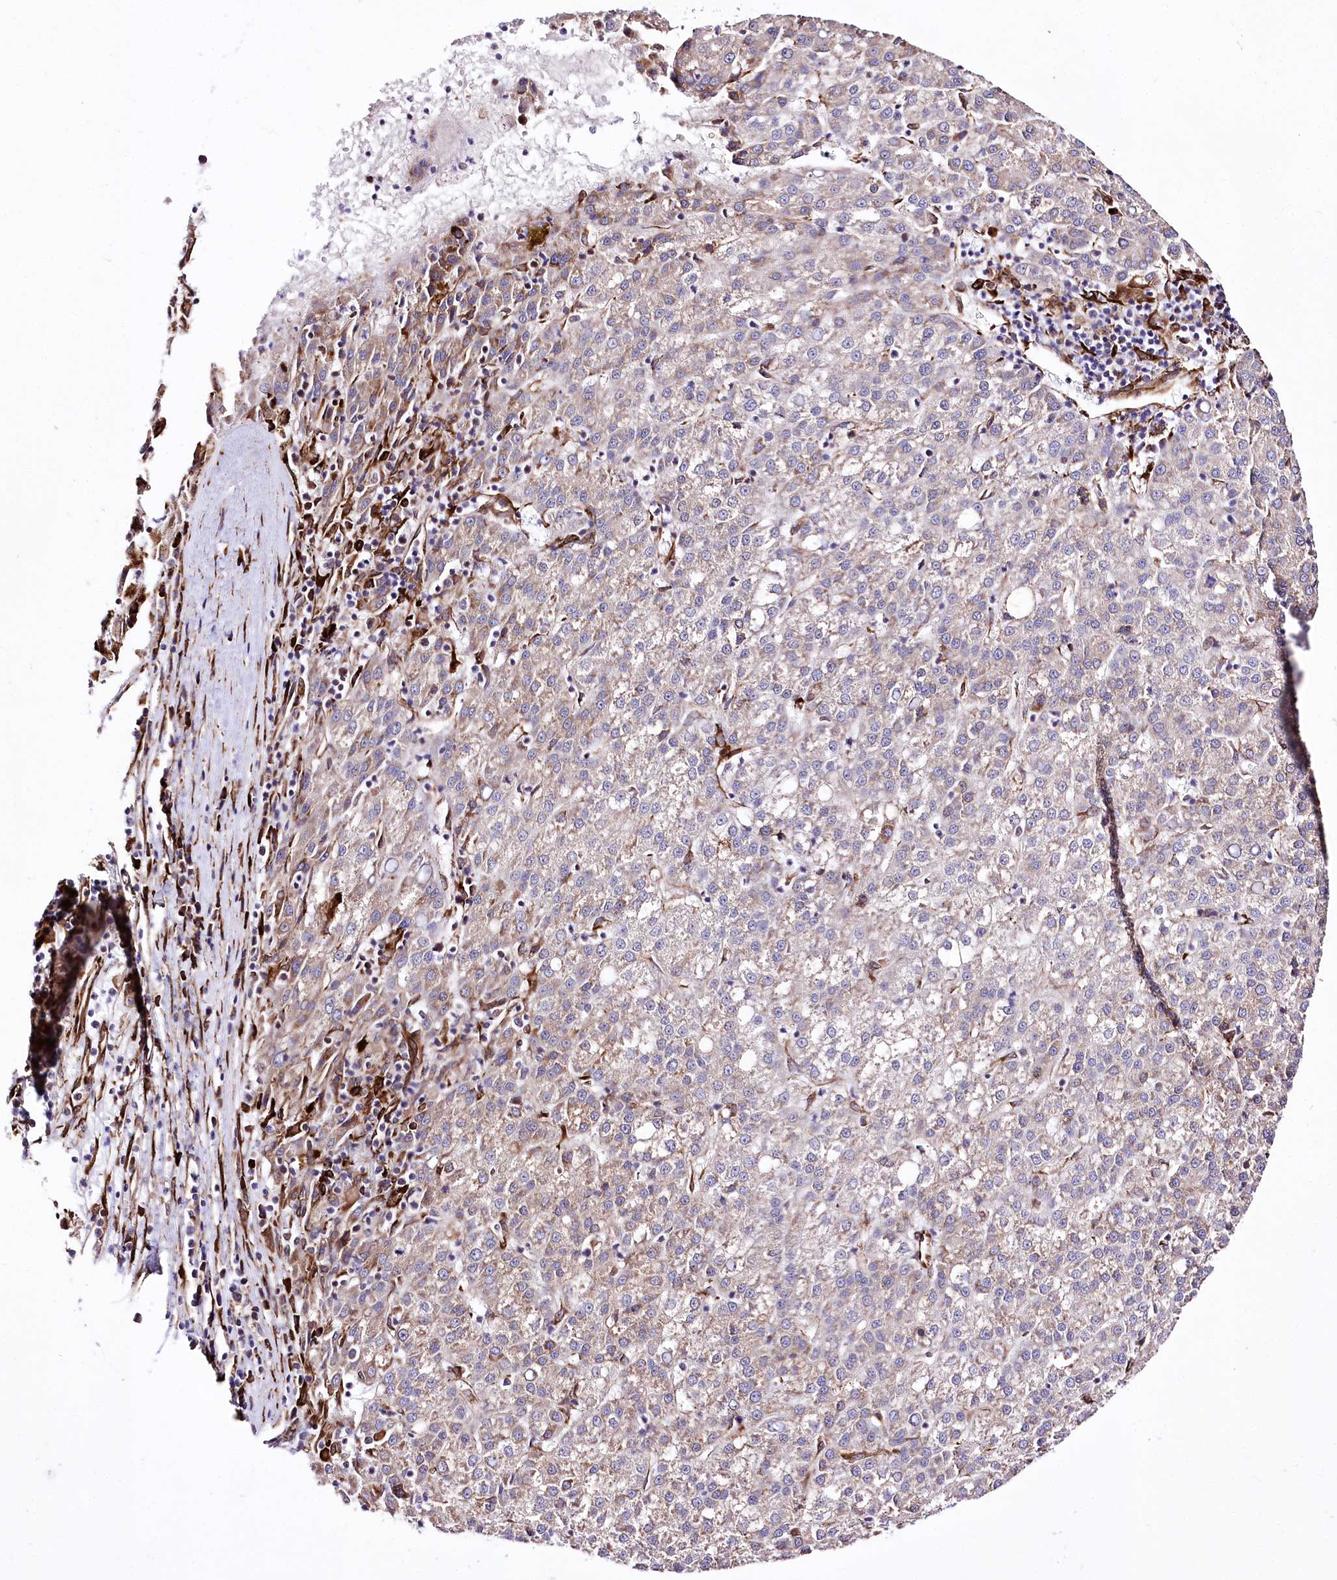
{"staining": {"intensity": "weak", "quantity": "<25%", "location": "cytoplasmic/membranous"}, "tissue": "liver cancer", "cell_type": "Tumor cells", "image_type": "cancer", "snomed": [{"axis": "morphology", "description": "Carcinoma, Hepatocellular, NOS"}, {"axis": "topography", "description": "Liver"}], "caption": "Hepatocellular carcinoma (liver) stained for a protein using immunohistochemistry shows no expression tumor cells.", "gene": "WWC1", "patient": {"sex": "female", "age": 58}}